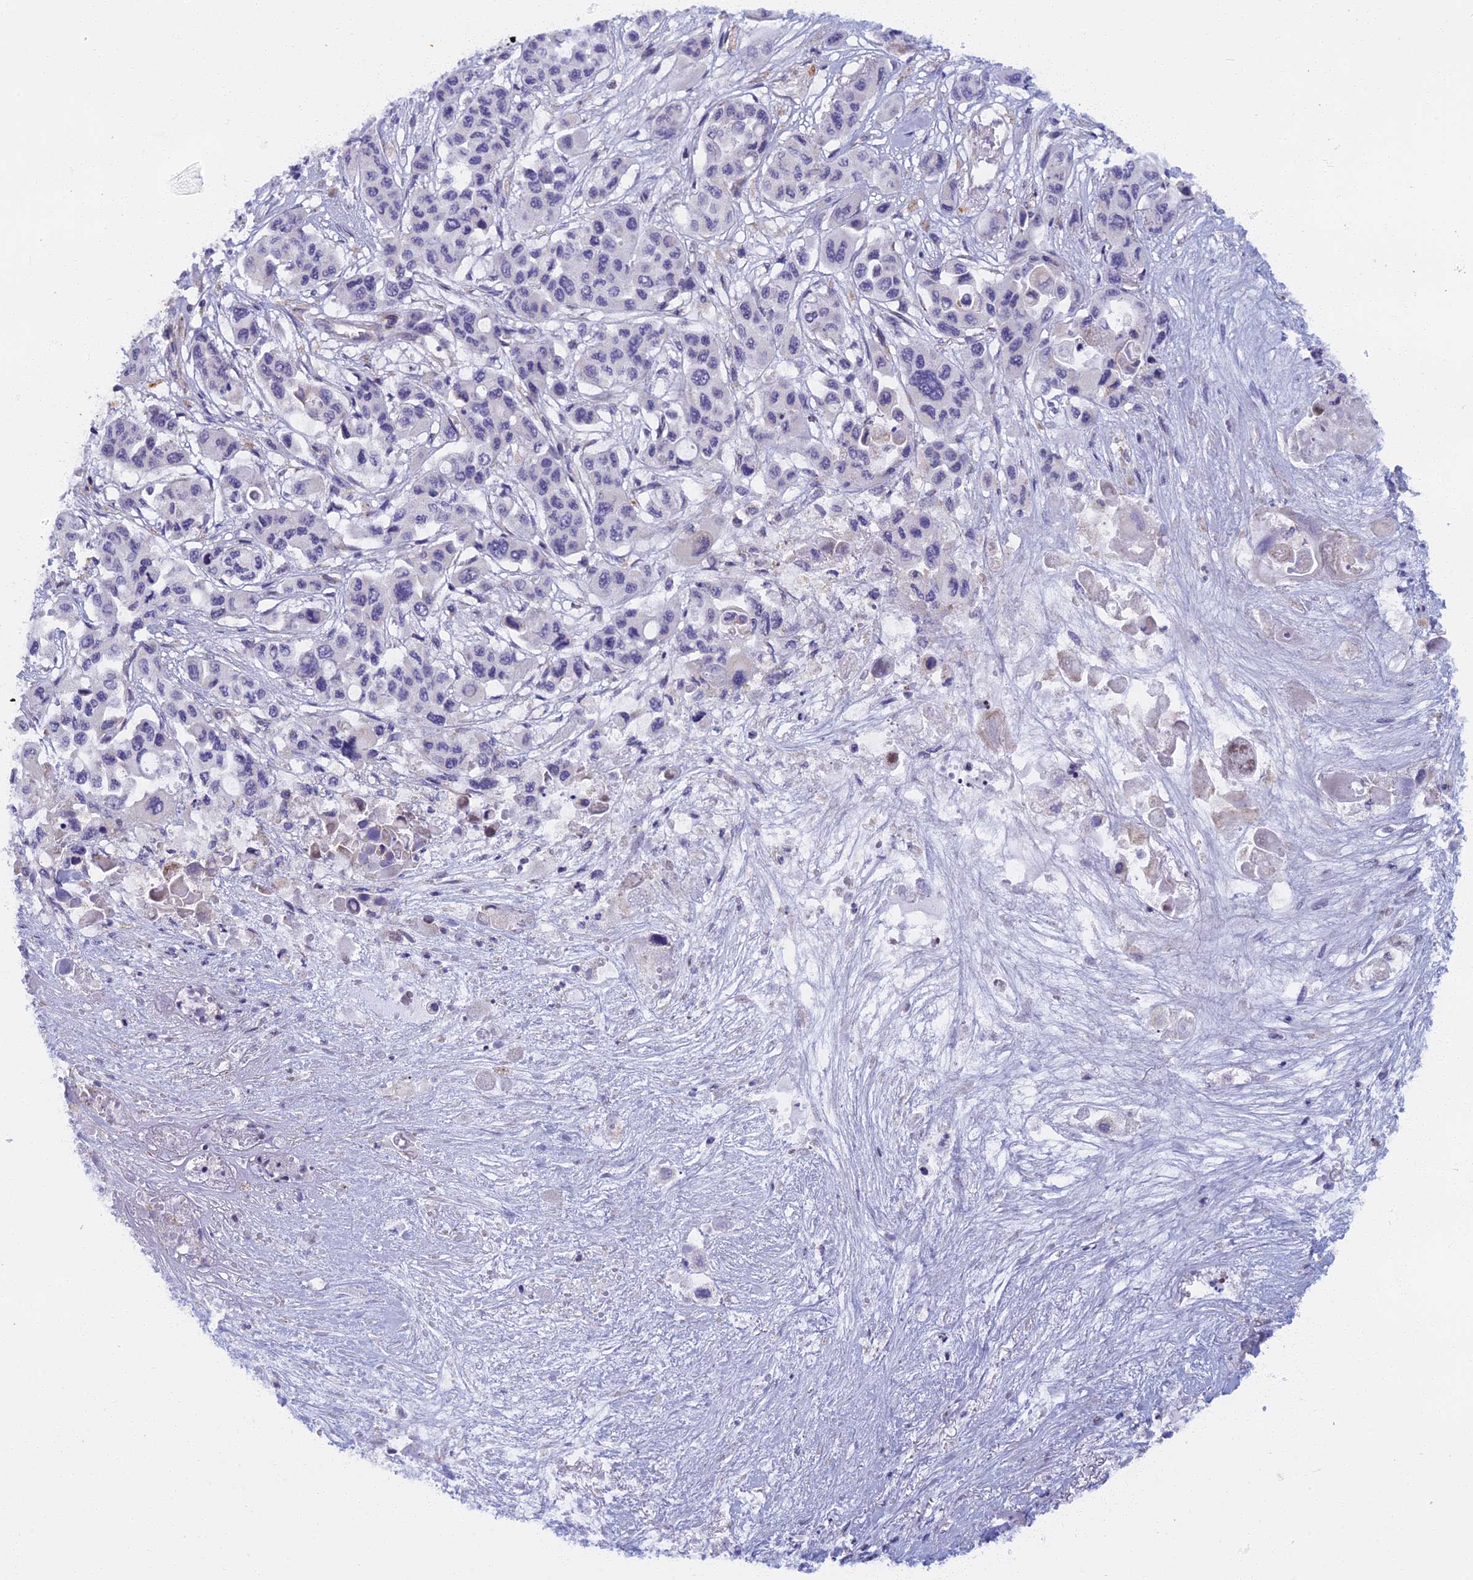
{"staining": {"intensity": "negative", "quantity": "none", "location": "none"}, "tissue": "pancreatic cancer", "cell_type": "Tumor cells", "image_type": "cancer", "snomed": [{"axis": "morphology", "description": "Adenocarcinoma, NOS"}, {"axis": "topography", "description": "Pancreas"}], "caption": "Immunohistochemical staining of human pancreatic adenocarcinoma displays no significant expression in tumor cells.", "gene": "DDX51", "patient": {"sex": "male", "age": 92}}